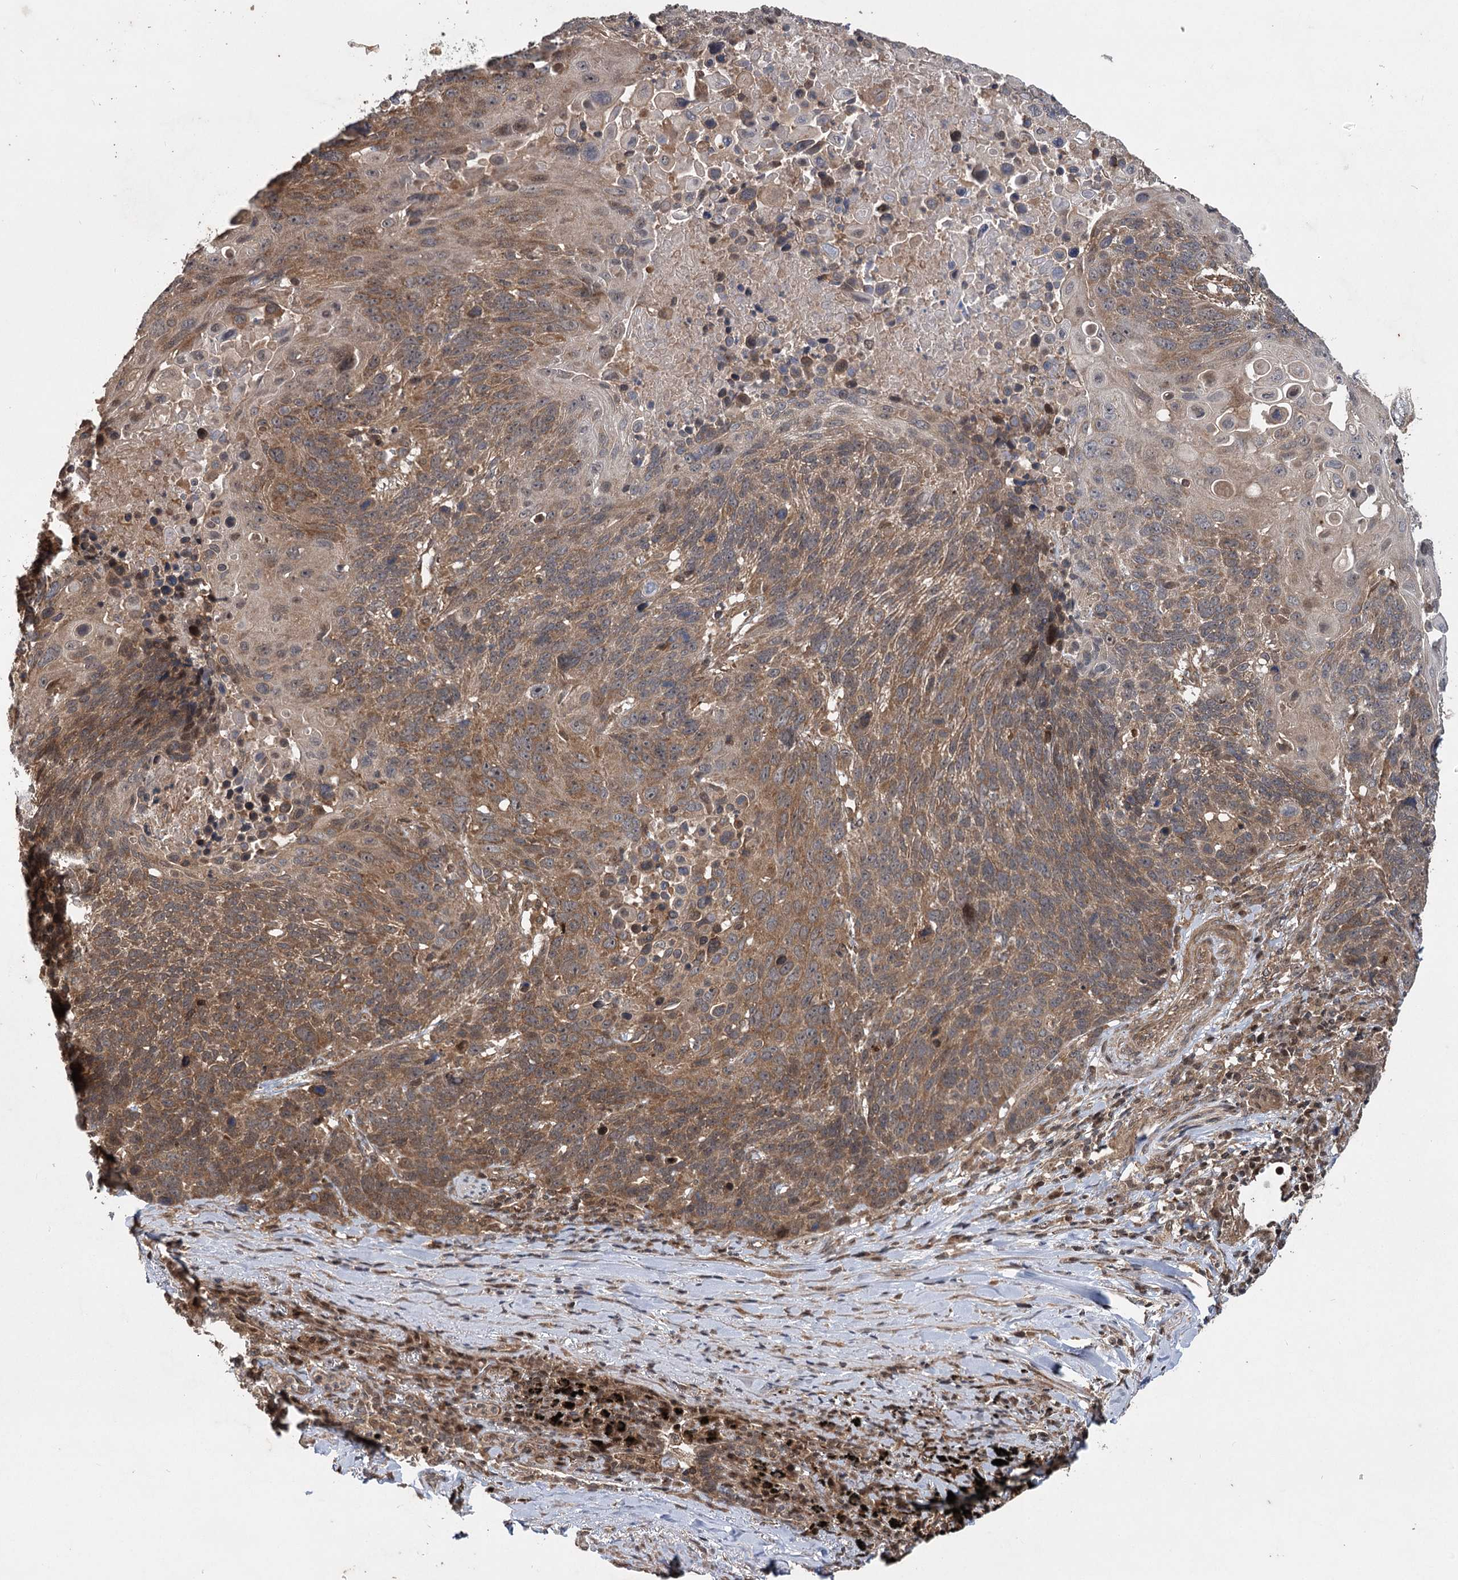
{"staining": {"intensity": "moderate", "quantity": ">75%", "location": "cytoplasmic/membranous"}, "tissue": "lung cancer", "cell_type": "Tumor cells", "image_type": "cancer", "snomed": [{"axis": "morphology", "description": "Squamous cell carcinoma, NOS"}, {"axis": "topography", "description": "Lung"}], "caption": "Immunohistochemical staining of lung cancer demonstrates medium levels of moderate cytoplasmic/membranous protein expression in approximately >75% of tumor cells.", "gene": "INSIG2", "patient": {"sex": "male", "age": 66}}